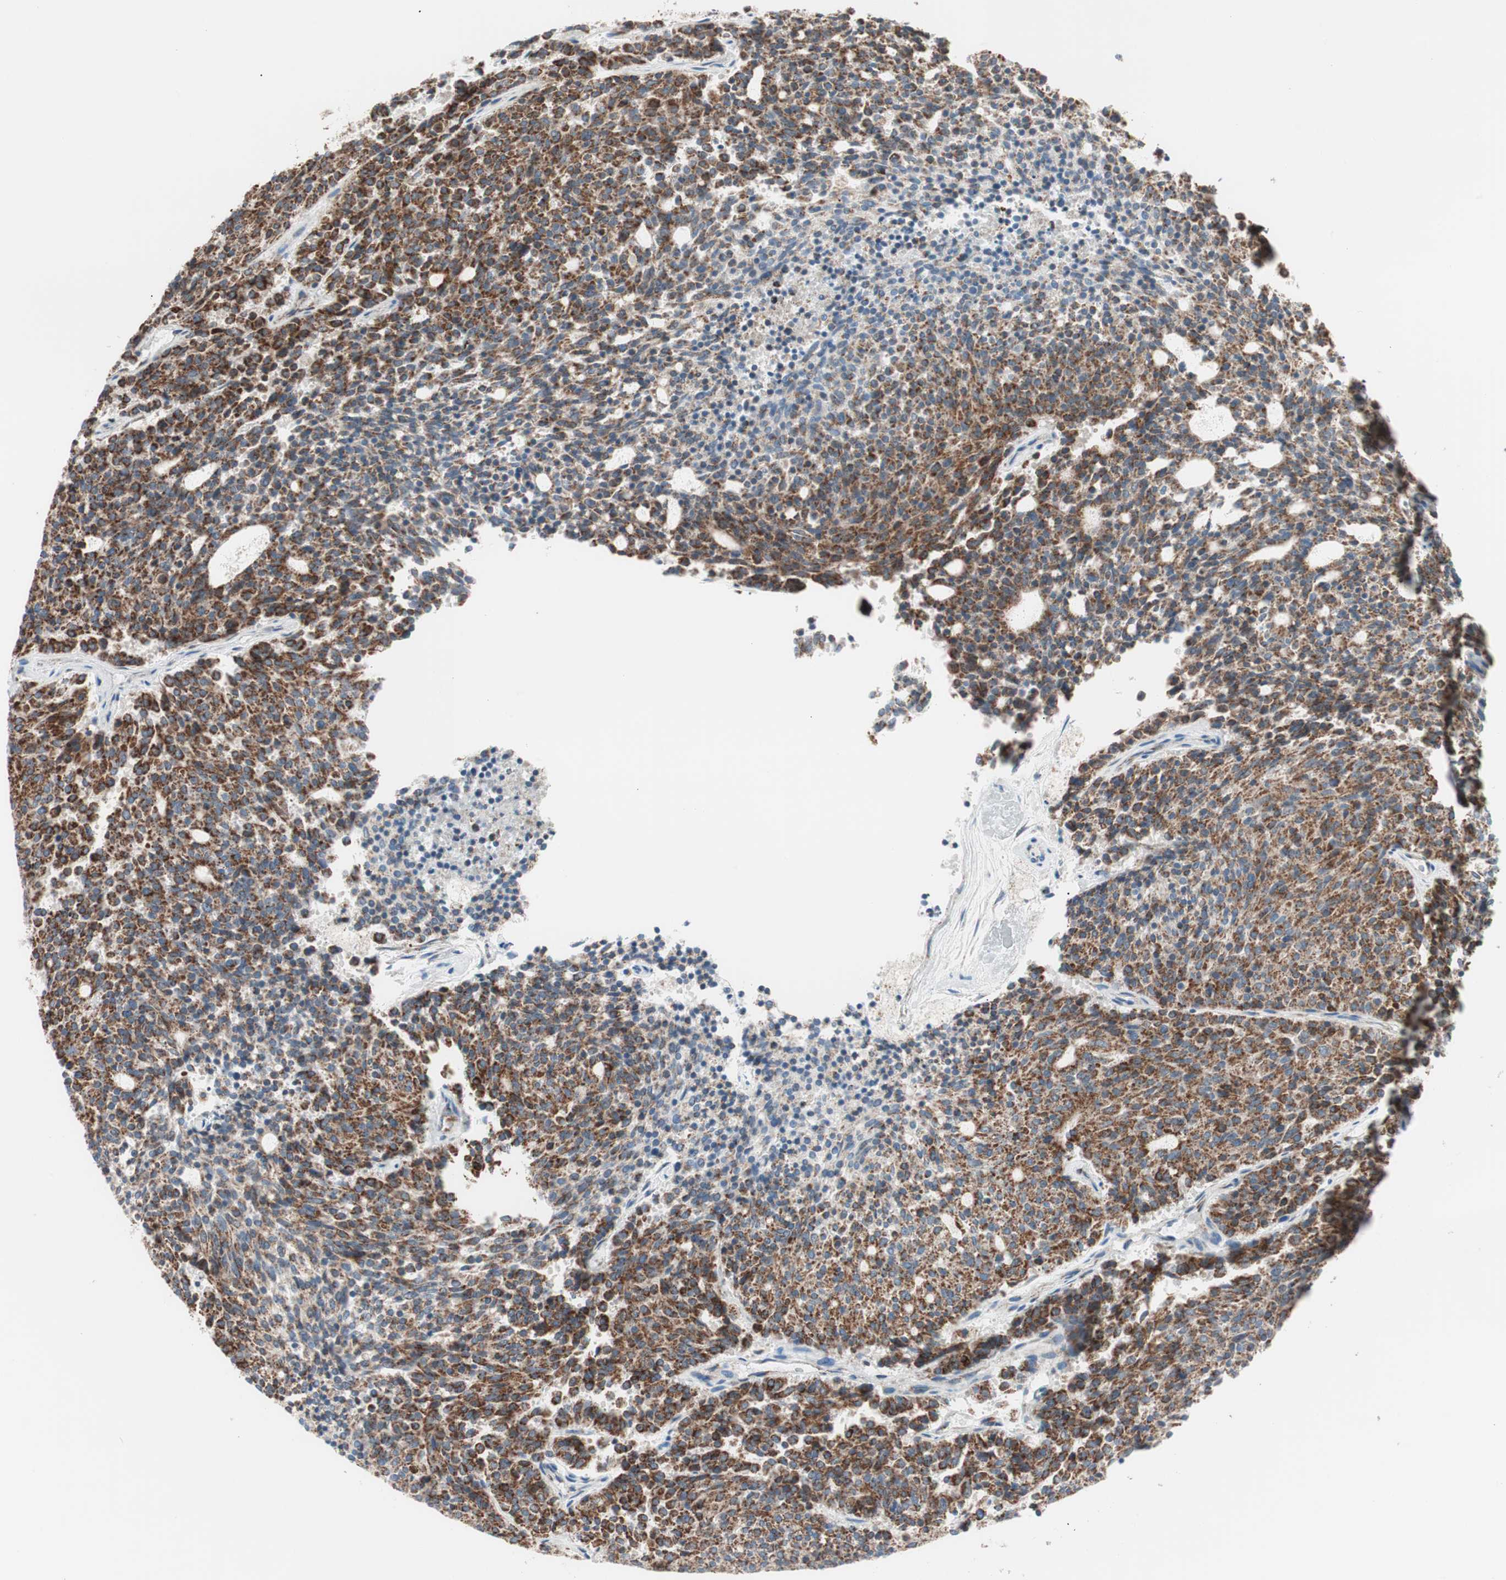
{"staining": {"intensity": "strong", "quantity": ">75%", "location": "cytoplasmic/membranous"}, "tissue": "carcinoid", "cell_type": "Tumor cells", "image_type": "cancer", "snomed": [{"axis": "morphology", "description": "Carcinoid, malignant, NOS"}, {"axis": "topography", "description": "Pancreas"}], "caption": "Approximately >75% of tumor cells in human carcinoid (malignant) show strong cytoplasmic/membranous protein expression as visualized by brown immunohistochemical staining.", "gene": "TOMM20", "patient": {"sex": "female", "age": 54}}